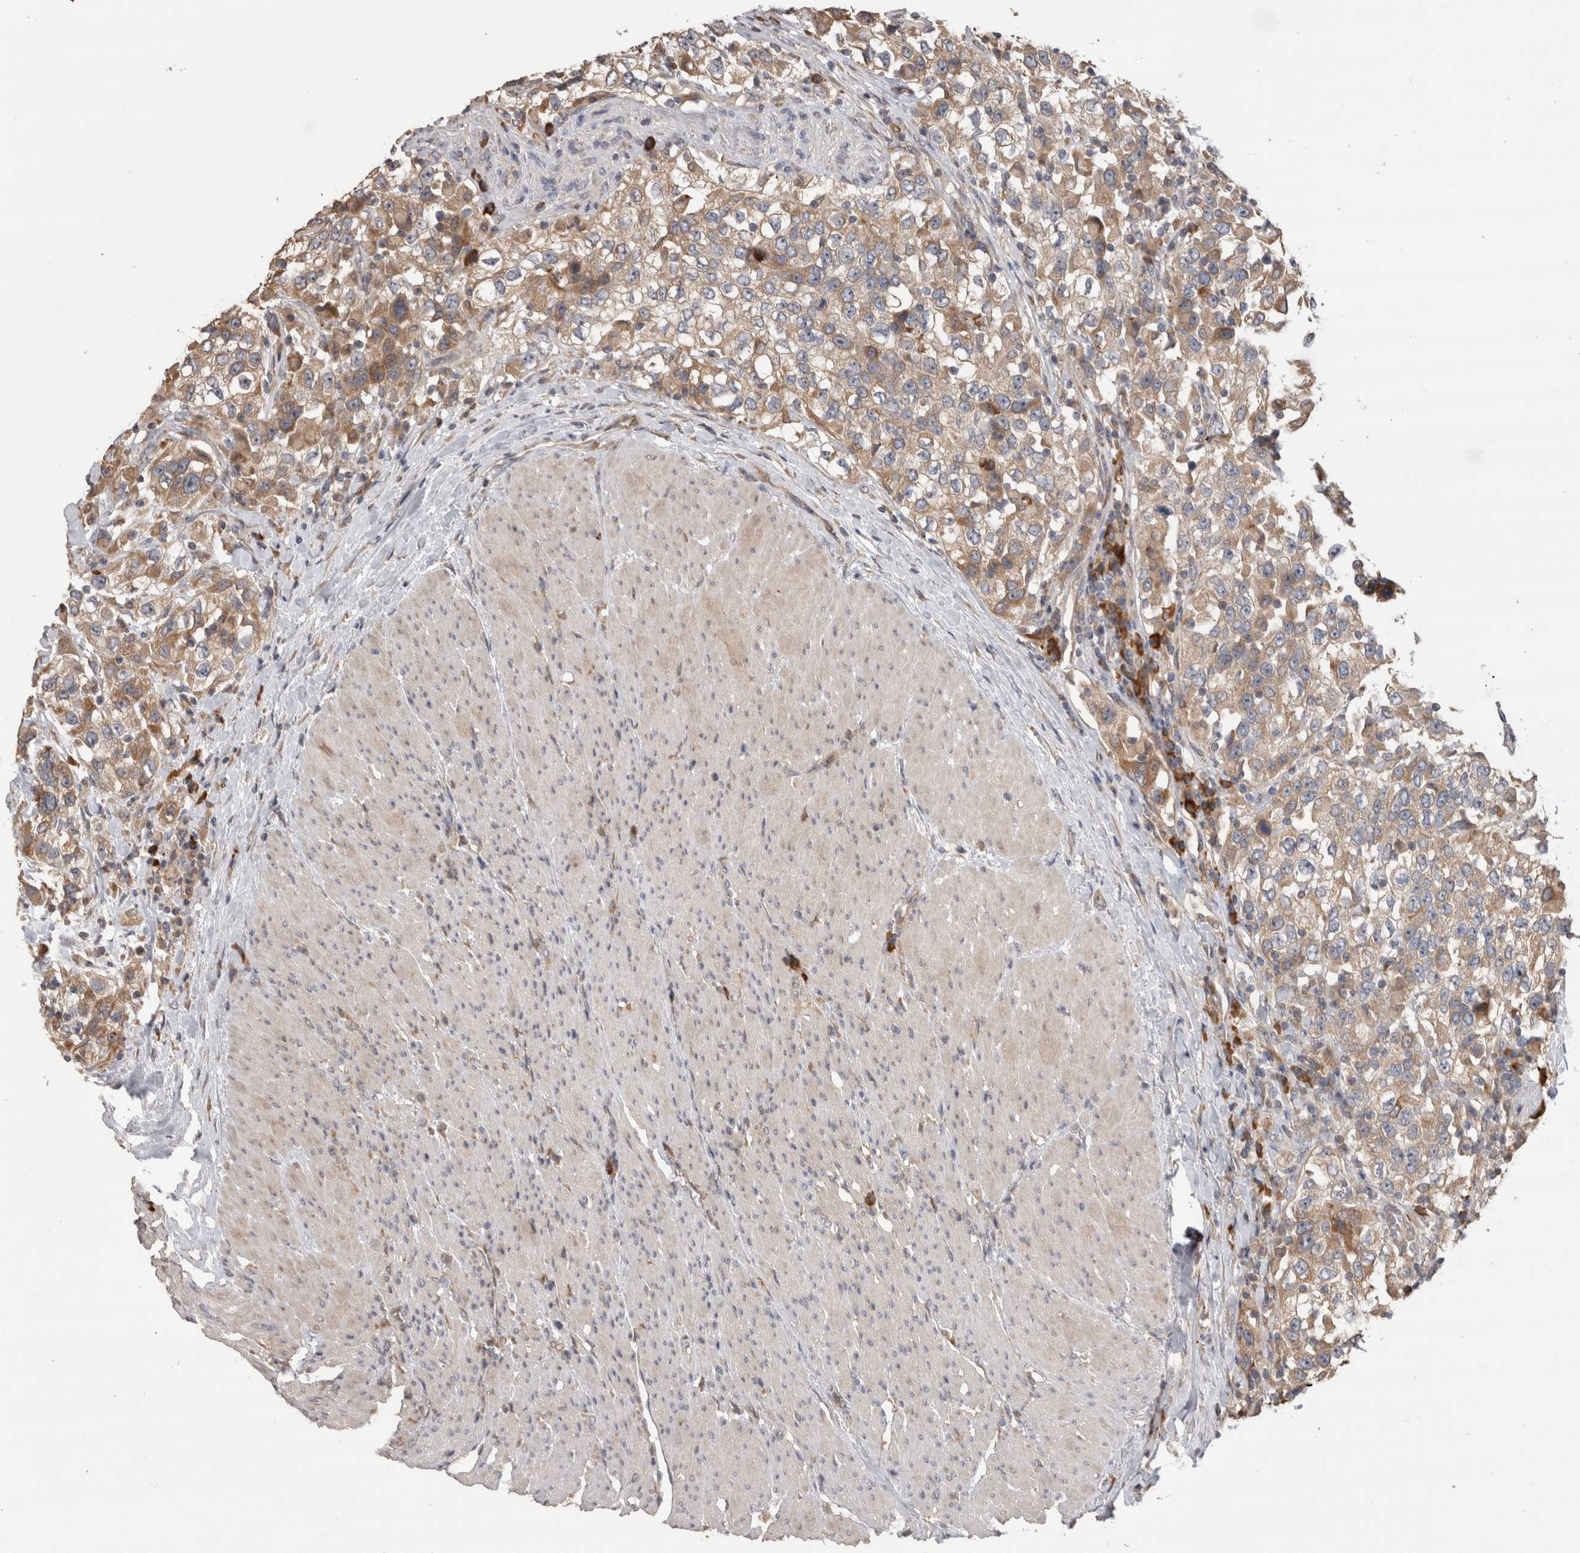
{"staining": {"intensity": "weak", "quantity": ">75%", "location": "cytoplasmic/membranous"}, "tissue": "urothelial cancer", "cell_type": "Tumor cells", "image_type": "cancer", "snomed": [{"axis": "morphology", "description": "Urothelial carcinoma, High grade"}, {"axis": "topography", "description": "Urinary bladder"}], "caption": "Tumor cells display low levels of weak cytoplasmic/membranous expression in approximately >75% of cells in human urothelial carcinoma (high-grade).", "gene": "TBCE", "patient": {"sex": "female", "age": 80}}